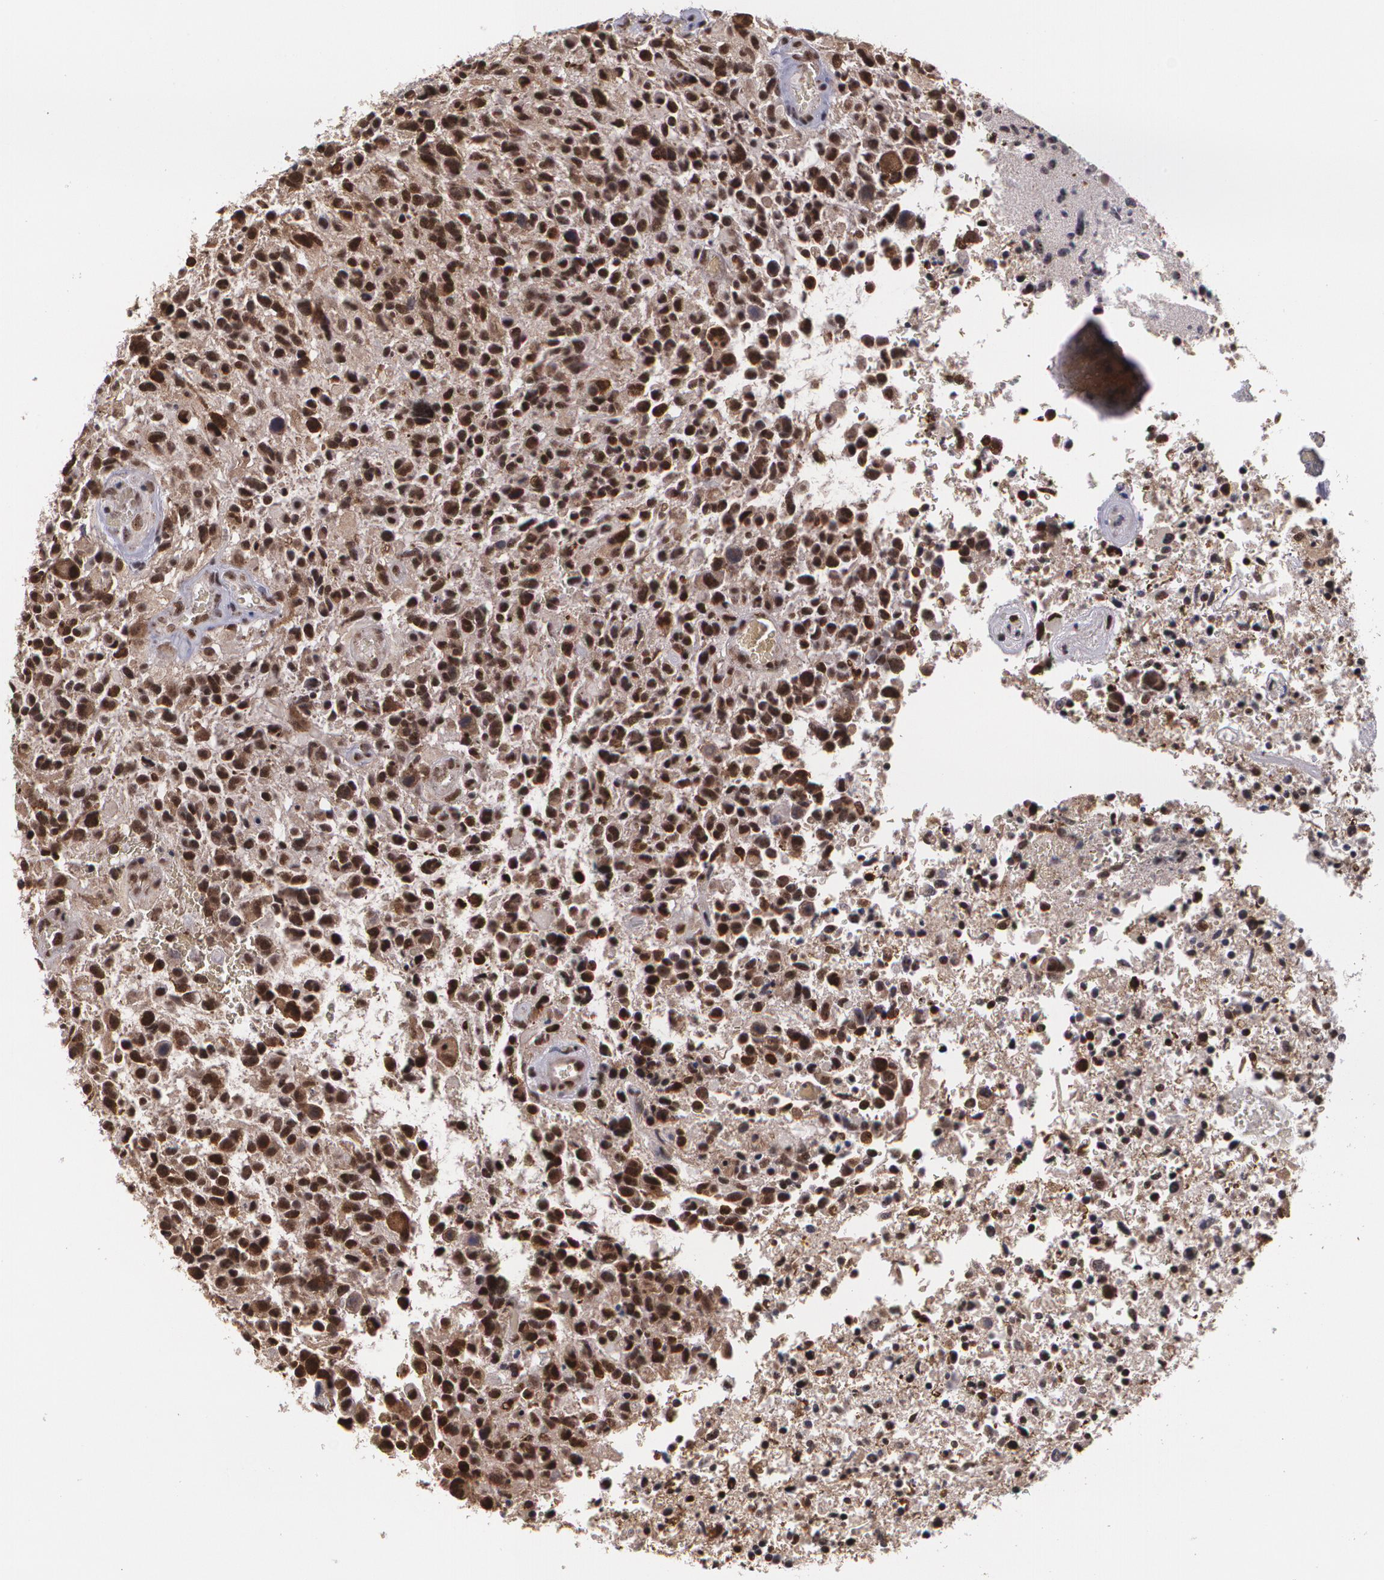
{"staining": {"intensity": "strong", "quantity": ">75%", "location": "cytoplasmic/membranous,nuclear"}, "tissue": "glioma", "cell_type": "Tumor cells", "image_type": "cancer", "snomed": [{"axis": "morphology", "description": "Glioma, malignant, High grade"}, {"axis": "topography", "description": "Brain"}], "caption": "Tumor cells demonstrate strong cytoplasmic/membranous and nuclear staining in about >75% of cells in glioma. The staining was performed using DAB, with brown indicating positive protein expression. Nuclei are stained blue with hematoxylin.", "gene": "C6orf15", "patient": {"sex": "male", "age": 72}}